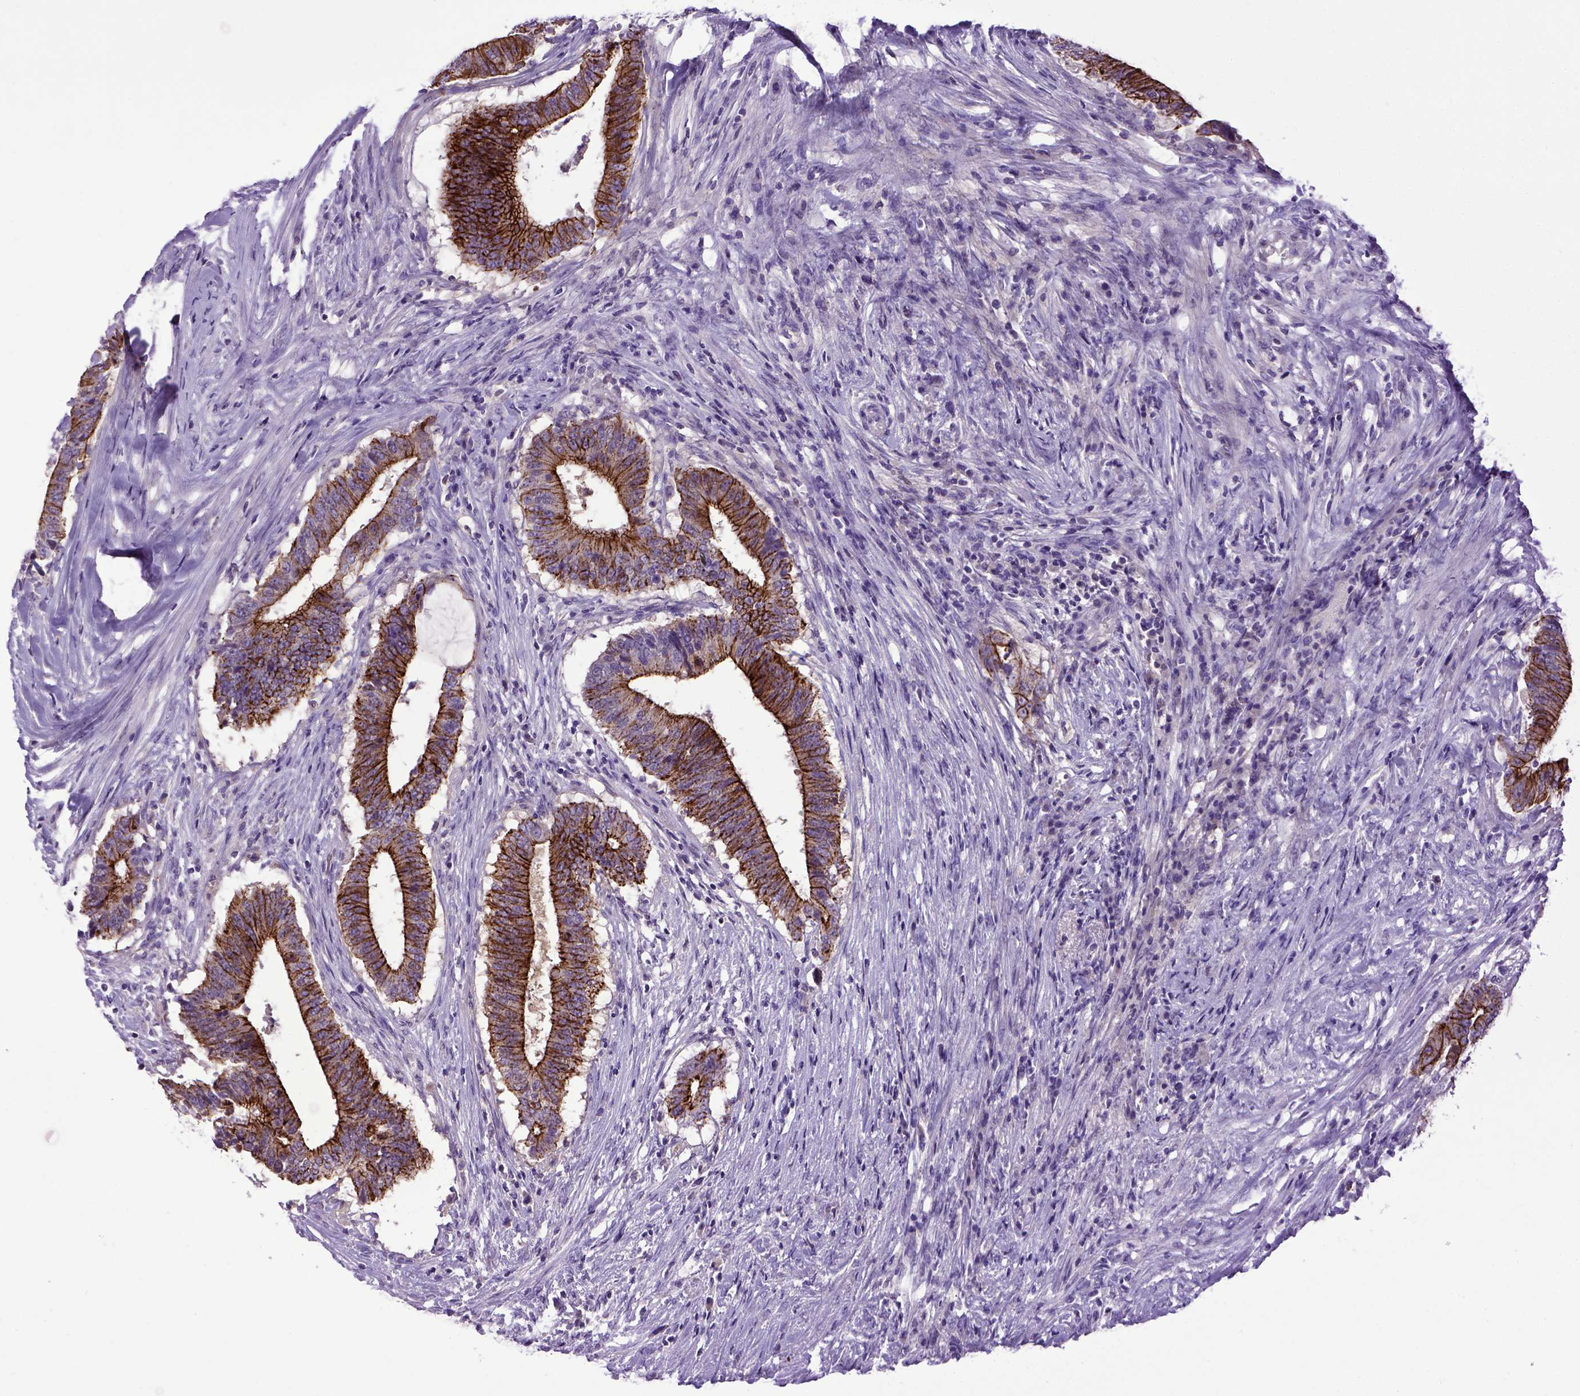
{"staining": {"intensity": "strong", "quantity": ">75%", "location": "cytoplasmic/membranous"}, "tissue": "colorectal cancer", "cell_type": "Tumor cells", "image_type": "cancer", "snomed": [{"axis": "morphology", "description": "Adenocarcinoma, NOS"}, {"axis": "topography", "description": "Colon"}], "caption": "A high amount of strong cytoplasmic/membranous positivity is seen in about >75% of tumor cells in colorectal cancer (adenocarcinoma) tissue. Ihc stains the protein of interest in brown and the nuclei are stained blue.", "gene": "CDH1", "patient": {"sex": "female", "age": 43}}